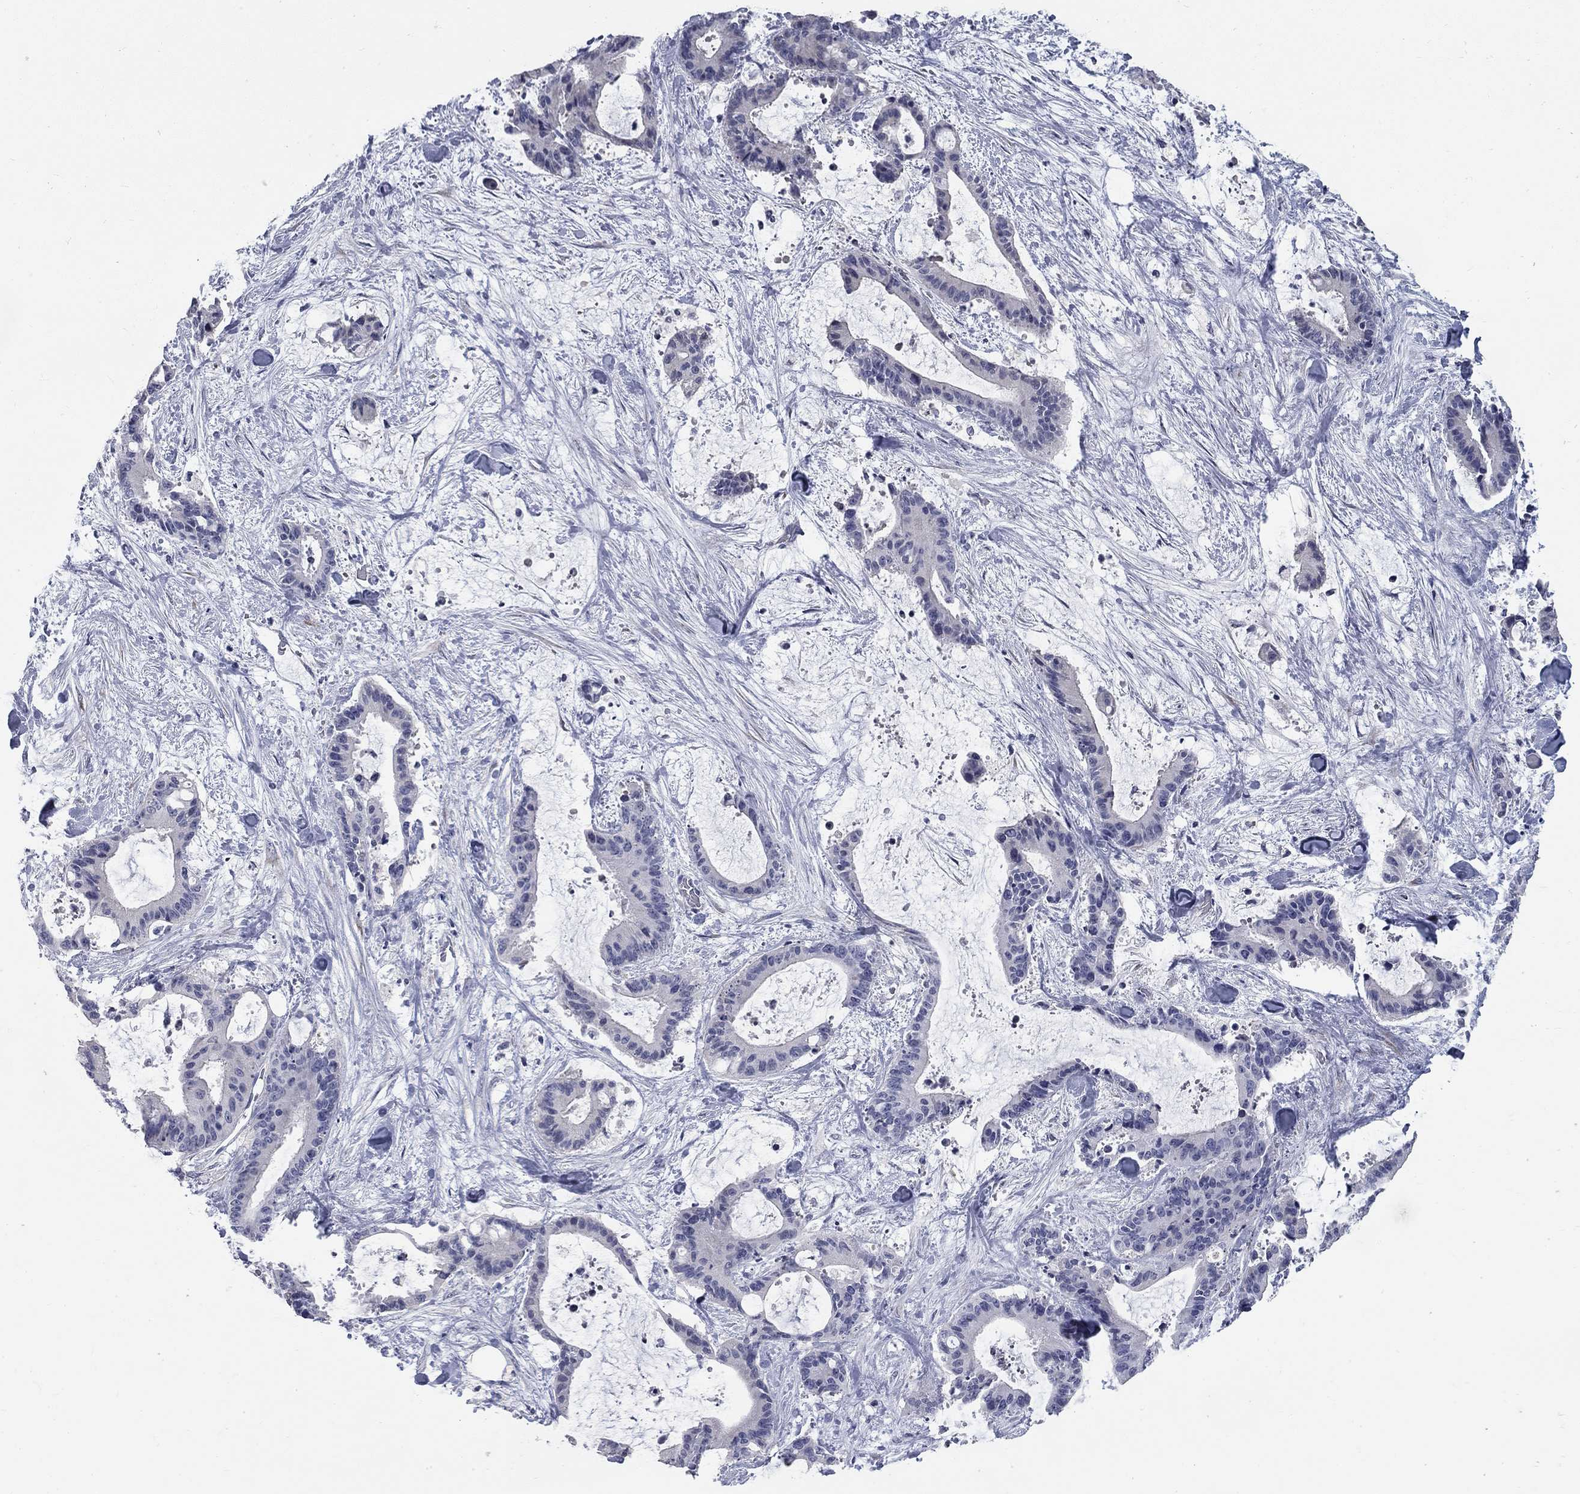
{"staining": {"intensity": "negative", "quantity": "none", "location": "none"}, "tissue": "liver cancer", "cell_type": "Tumor cells", "image_type": "cancer", "snomed": [{"axis": "morphology", "description": "Cholangiocarcinoma"}, {"axis": "topography", "description": "Liver"}], "caption": "The photomicrograph demonstrates no staining of tumor cells in liver cholangiocarcinoma.", "gene": "SYT12", "patient": {"sex": "female", "age": 73}}